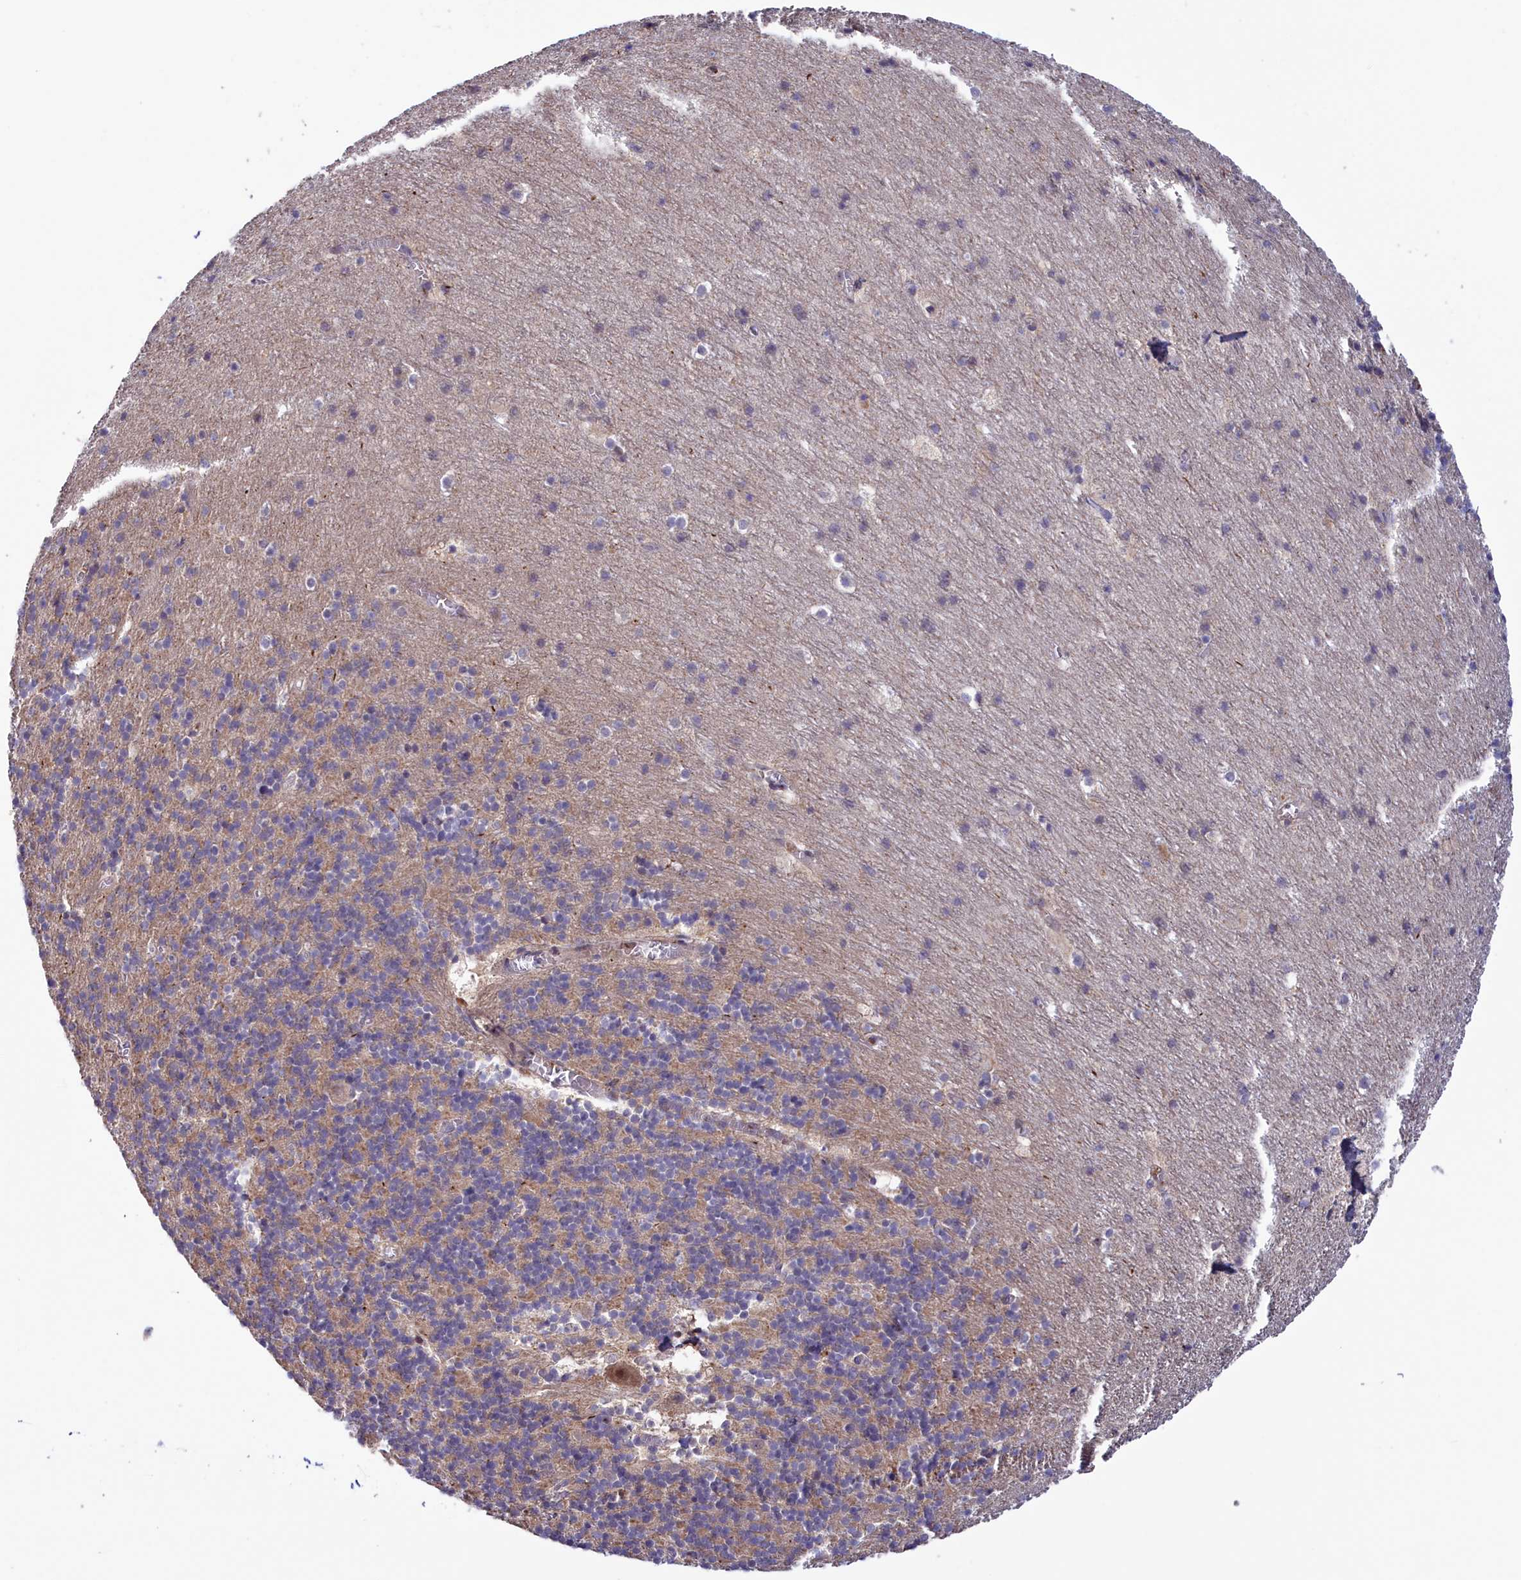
{"staining": {"intensity": "negative", "quantity": "none", "location": "none"}, "tissue": "cerebellum", "cell_type": "Cells in granular layer", "image_type": "normal", "snomed": [{"axis": "morphology", "description": "Normal tissue, NOS"}, {"axis": "topography", "description": "Cerebellum"}], "caption": "This micrograph is of benign cerebellum stained with immunohistochemistry (IHC) to label a protein in brown with the nuclei are counter-stained blue. There is no expression in cells in granular layer. (DAB immunohistochemistry (IHC) with hematoxylin counter stain).", "gene": "NEURL4", "patient": {"sex": "male", "age": 45}}